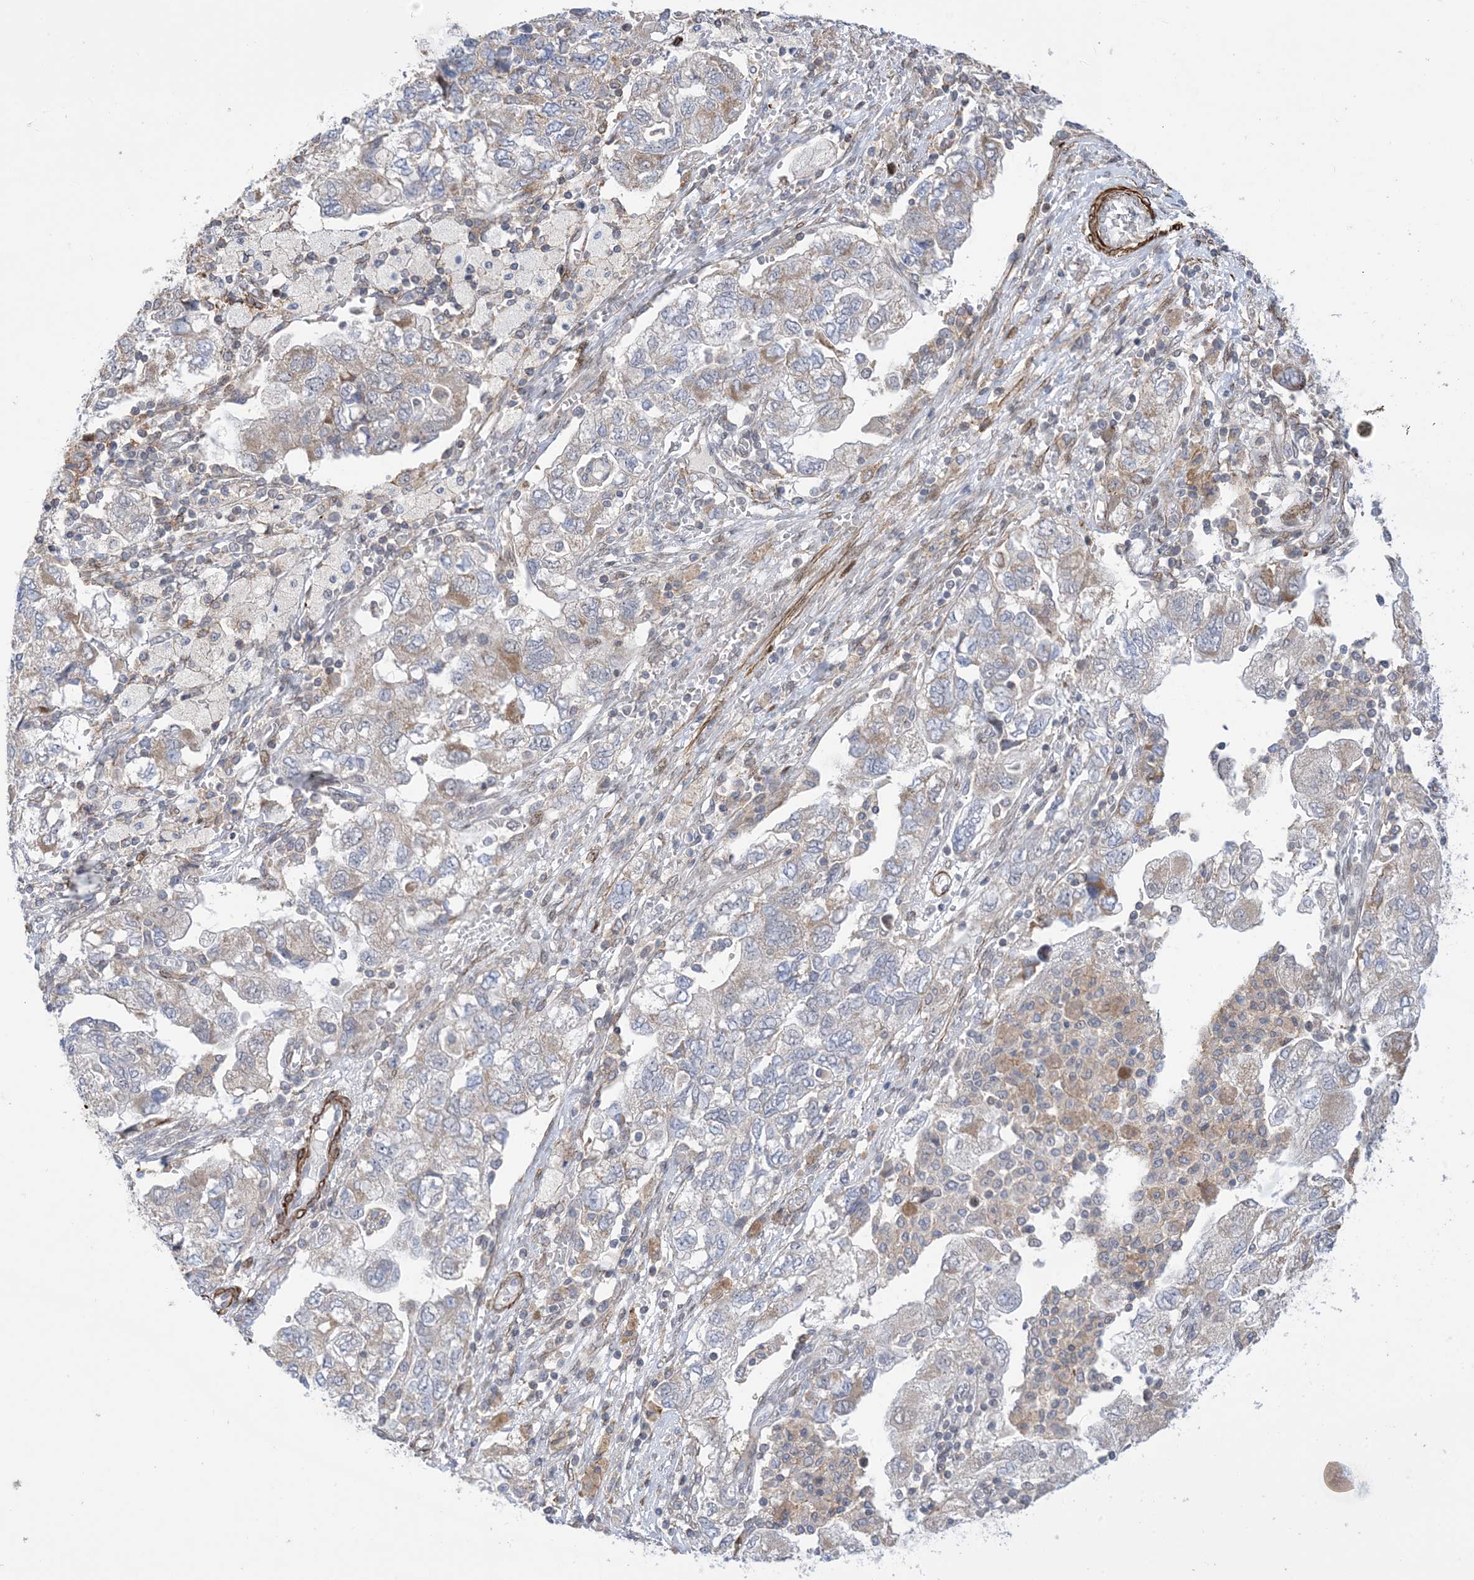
{"staining": {"intensity": "negative", "quantity": "none", "location": "none"}, "tissue": "ovarian cancer", "cell_type": "Tumor cells", "image_type": "cancer", "snomed": [{"axis": "morphology", "description": "Carcinoma, NOS"}, {"axis": "morphology", "description": "Cystadenocarcinoma, serous, NOS"}, {"axis": "topography", "description": "Ovary"}], "caption": "Immunohistochemistry photomicrograph of neoplastic tissue: human ovarian cancer stained with DAB (3,3'-diaminobenzidine) demonstrates no significant protein staining in tumor cells.", "gene": "ZNF8", "patient": {"sex": "female", "age": 69}}